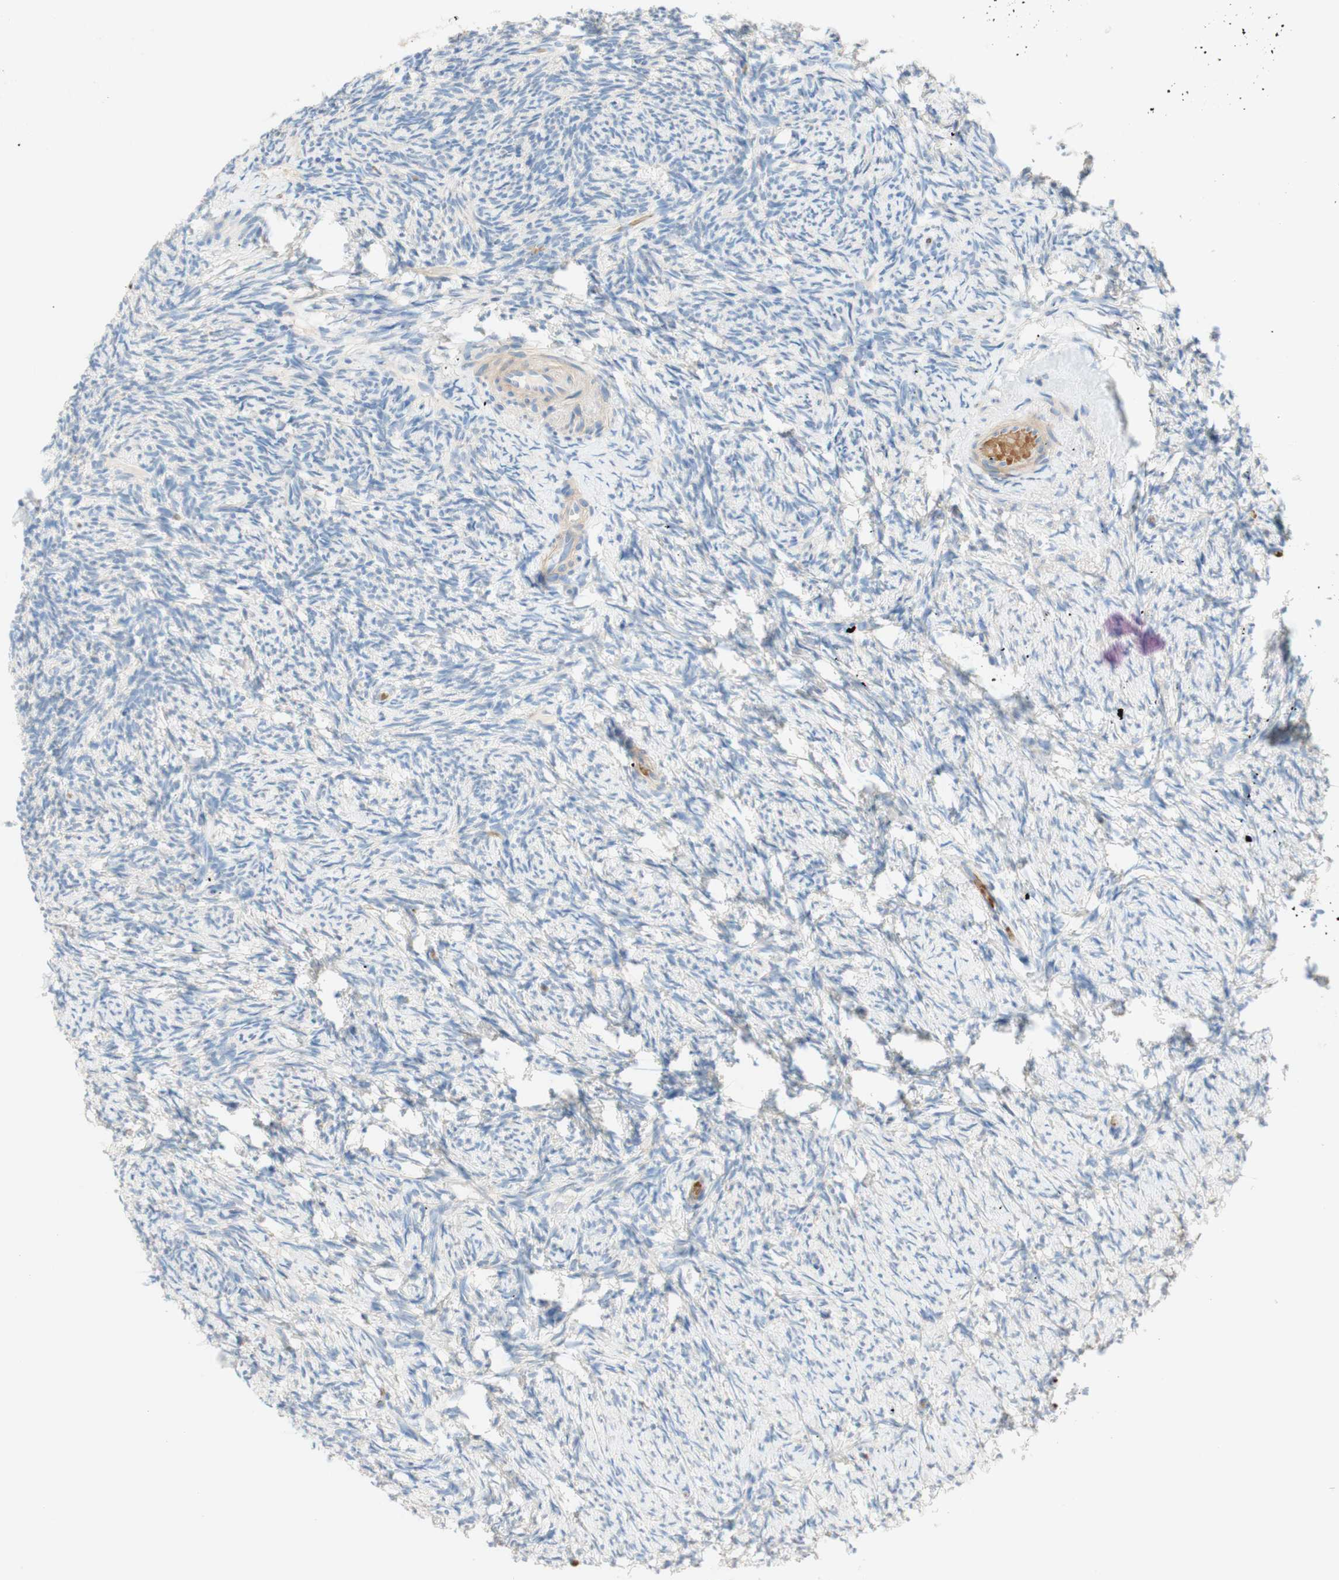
{"staining": {"intensity": "weak", "quantity": ">75%", "location": "cytoplasmic/membranous"}, "tissue": "ovary", "cell_type": "Follicle cells", "image_type": "normal", "snomed": [{"axis": "morphology", "description": "Normal tissue, NOS"}, {"axis": "topography", "description": "Ovary"}], "caption": "Protein staining shows weak cytoplasmic/membranous staining in approximately >75% of follicle cells in benign ovary. The staining was performed using DAB (3,3'-diaminobenzidine) to visualize the protein expression in brown, while the nuclei were stained in blue with hematoxylin (Magnification: 20x).", "gene": "ENTREP2", "patient": {"sex": "female", "age": 60}}